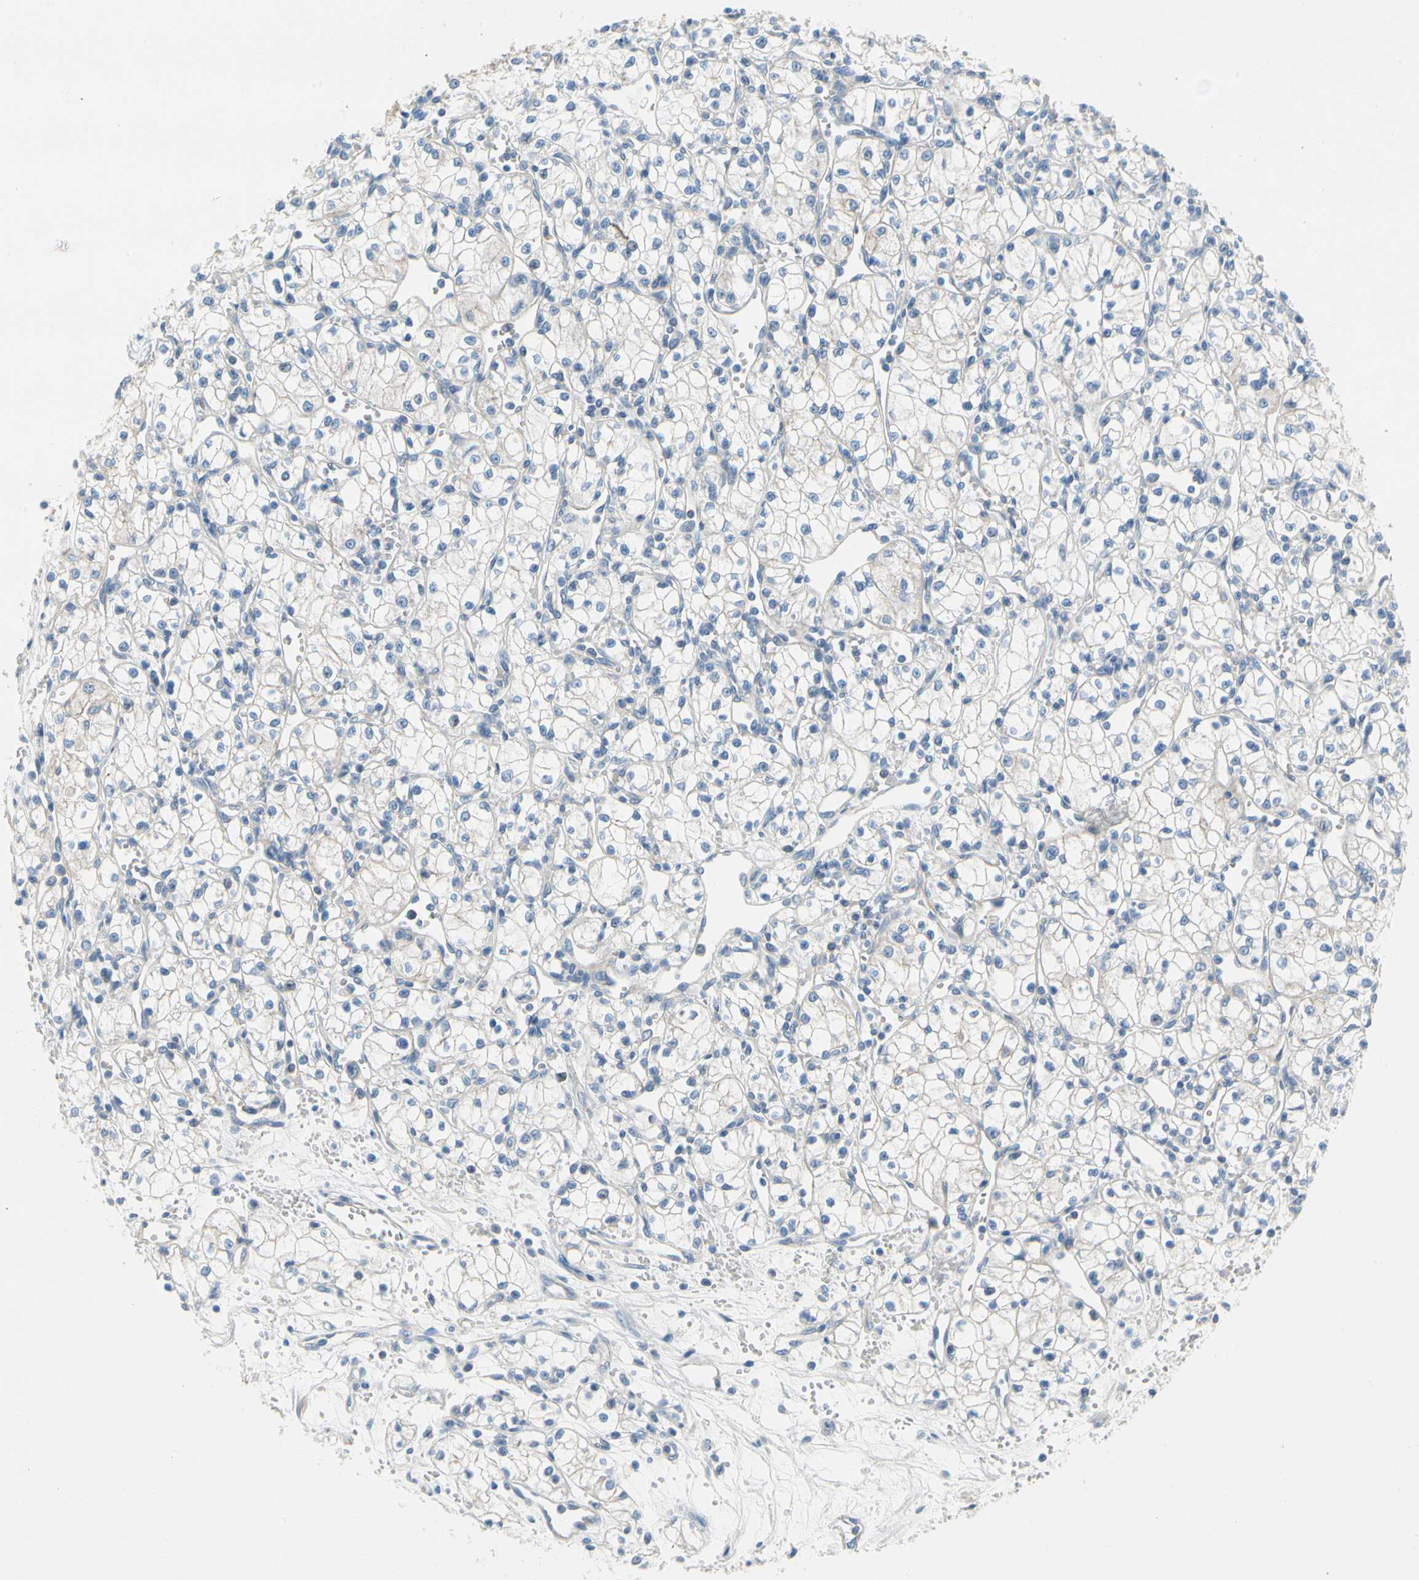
{"staining": {"intensity": "negative", "quantity": "none", "location": "none"}, "tissue": "renal cancer", "cell_type": "Tumor cells", "image_type": "cancer", "snomed": [{"axis": "morphology", "description": "Normal tissue, NOS"}, {"axis": "morphology", "description": "Adenocarcinoma, NOS"}, {"axis": "topography", "description": "Kidney"}], "caption": "Tumor cells show no significant expression in renal adenocarcinoma. Nuclei are stained in blue.", "gene": "CA14", "patient": {"sex": "male", "age": 59}}